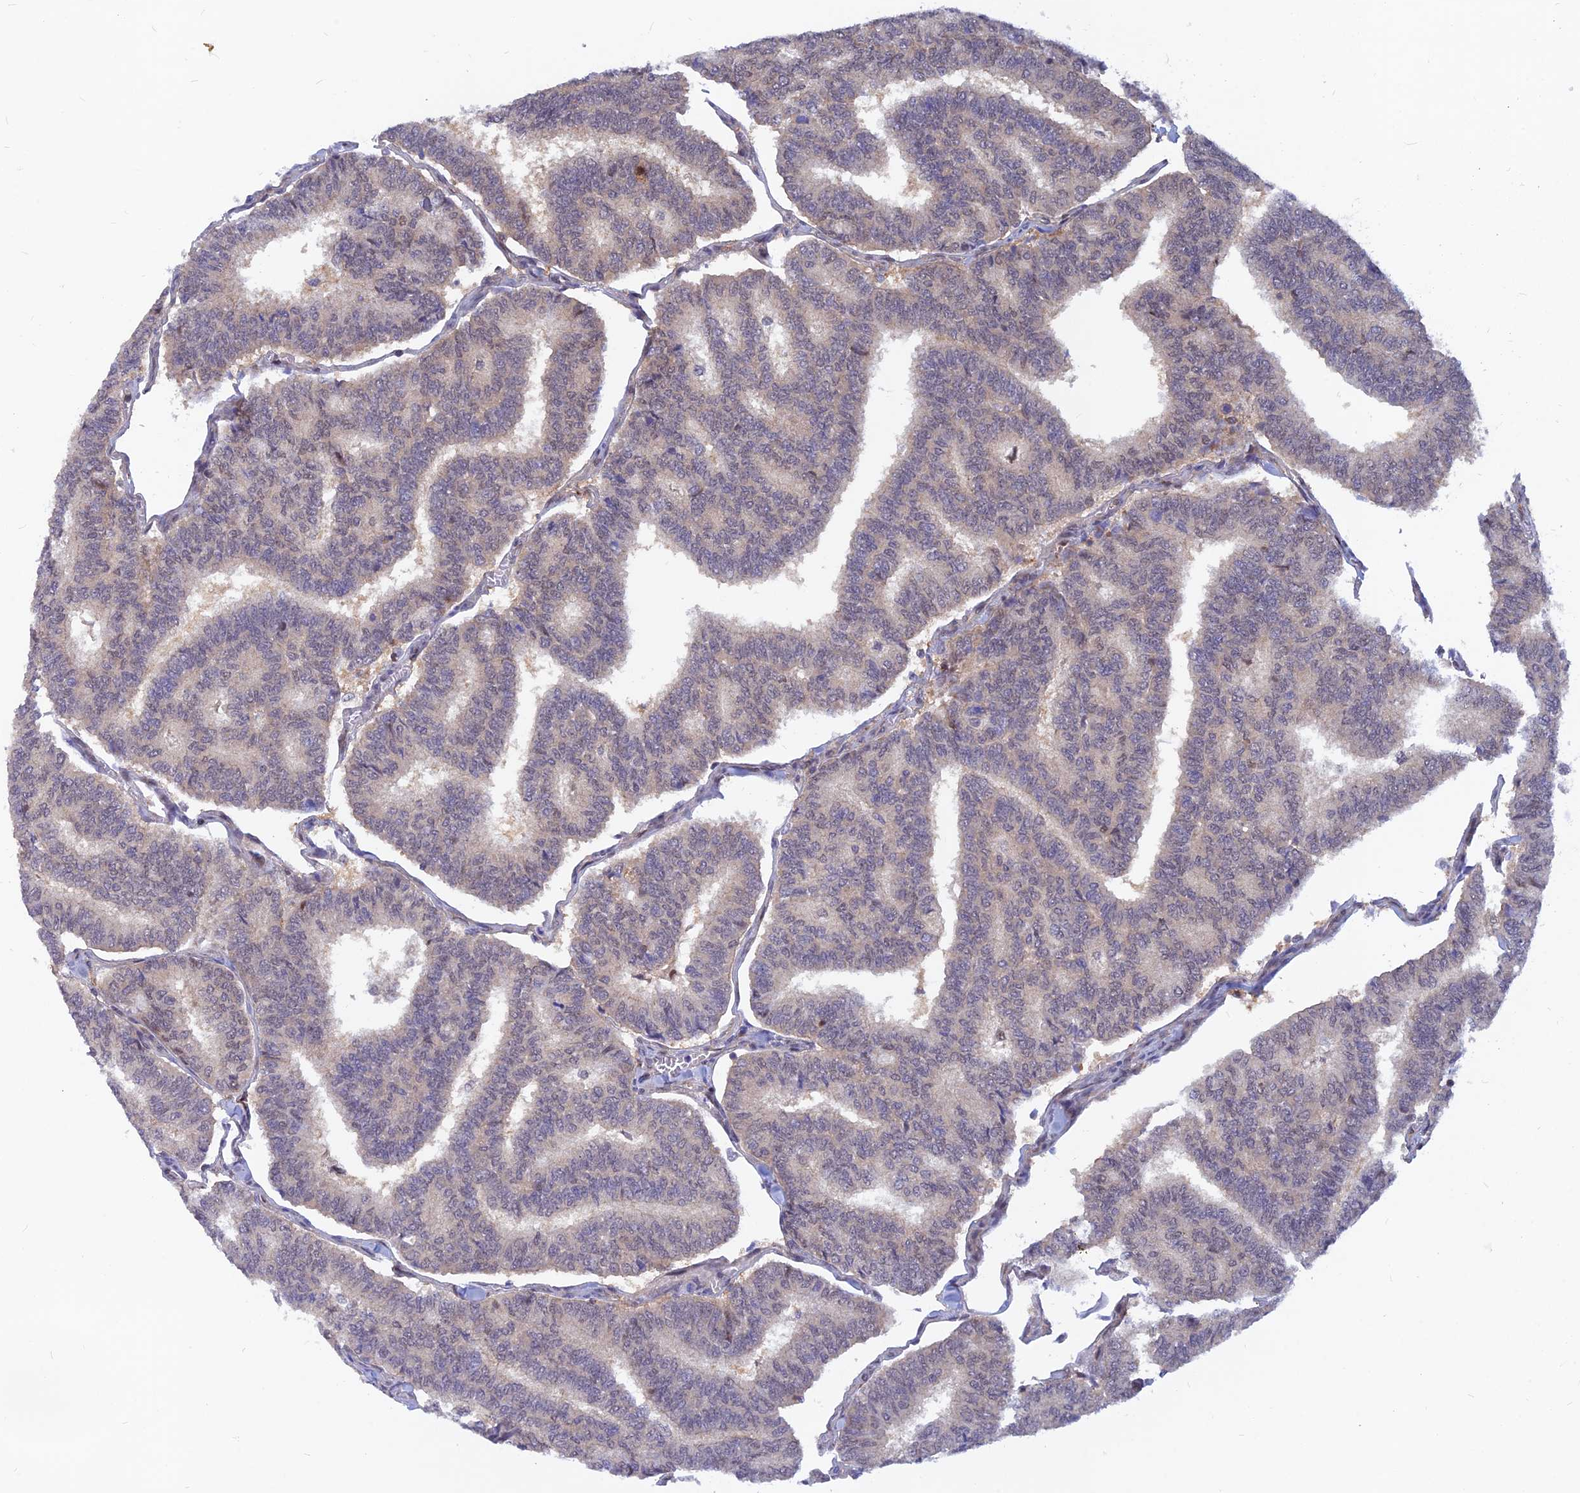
{"staining": {"intensity": "weak", "quantity": "<25%", "location": "nuclear"}, "tissue": "thyroid cancer", "cell_type": "Tumor cells", "image_type": "cancer", "snomed": [{"axis": "morphology", "description": "Papillary adenocarcinoma, NOS"}, {"axis": "topography", "description": "Thyroid gland"}], "caption": "IHC photomicrograph of neoplastic tissue: thyroid papillary adenocarcinoma stained with DAB demonstrates no significant protein staining in tumor cells.", "gene": "DNAJC16", "patient": {"sex": "female", "age": 35}}